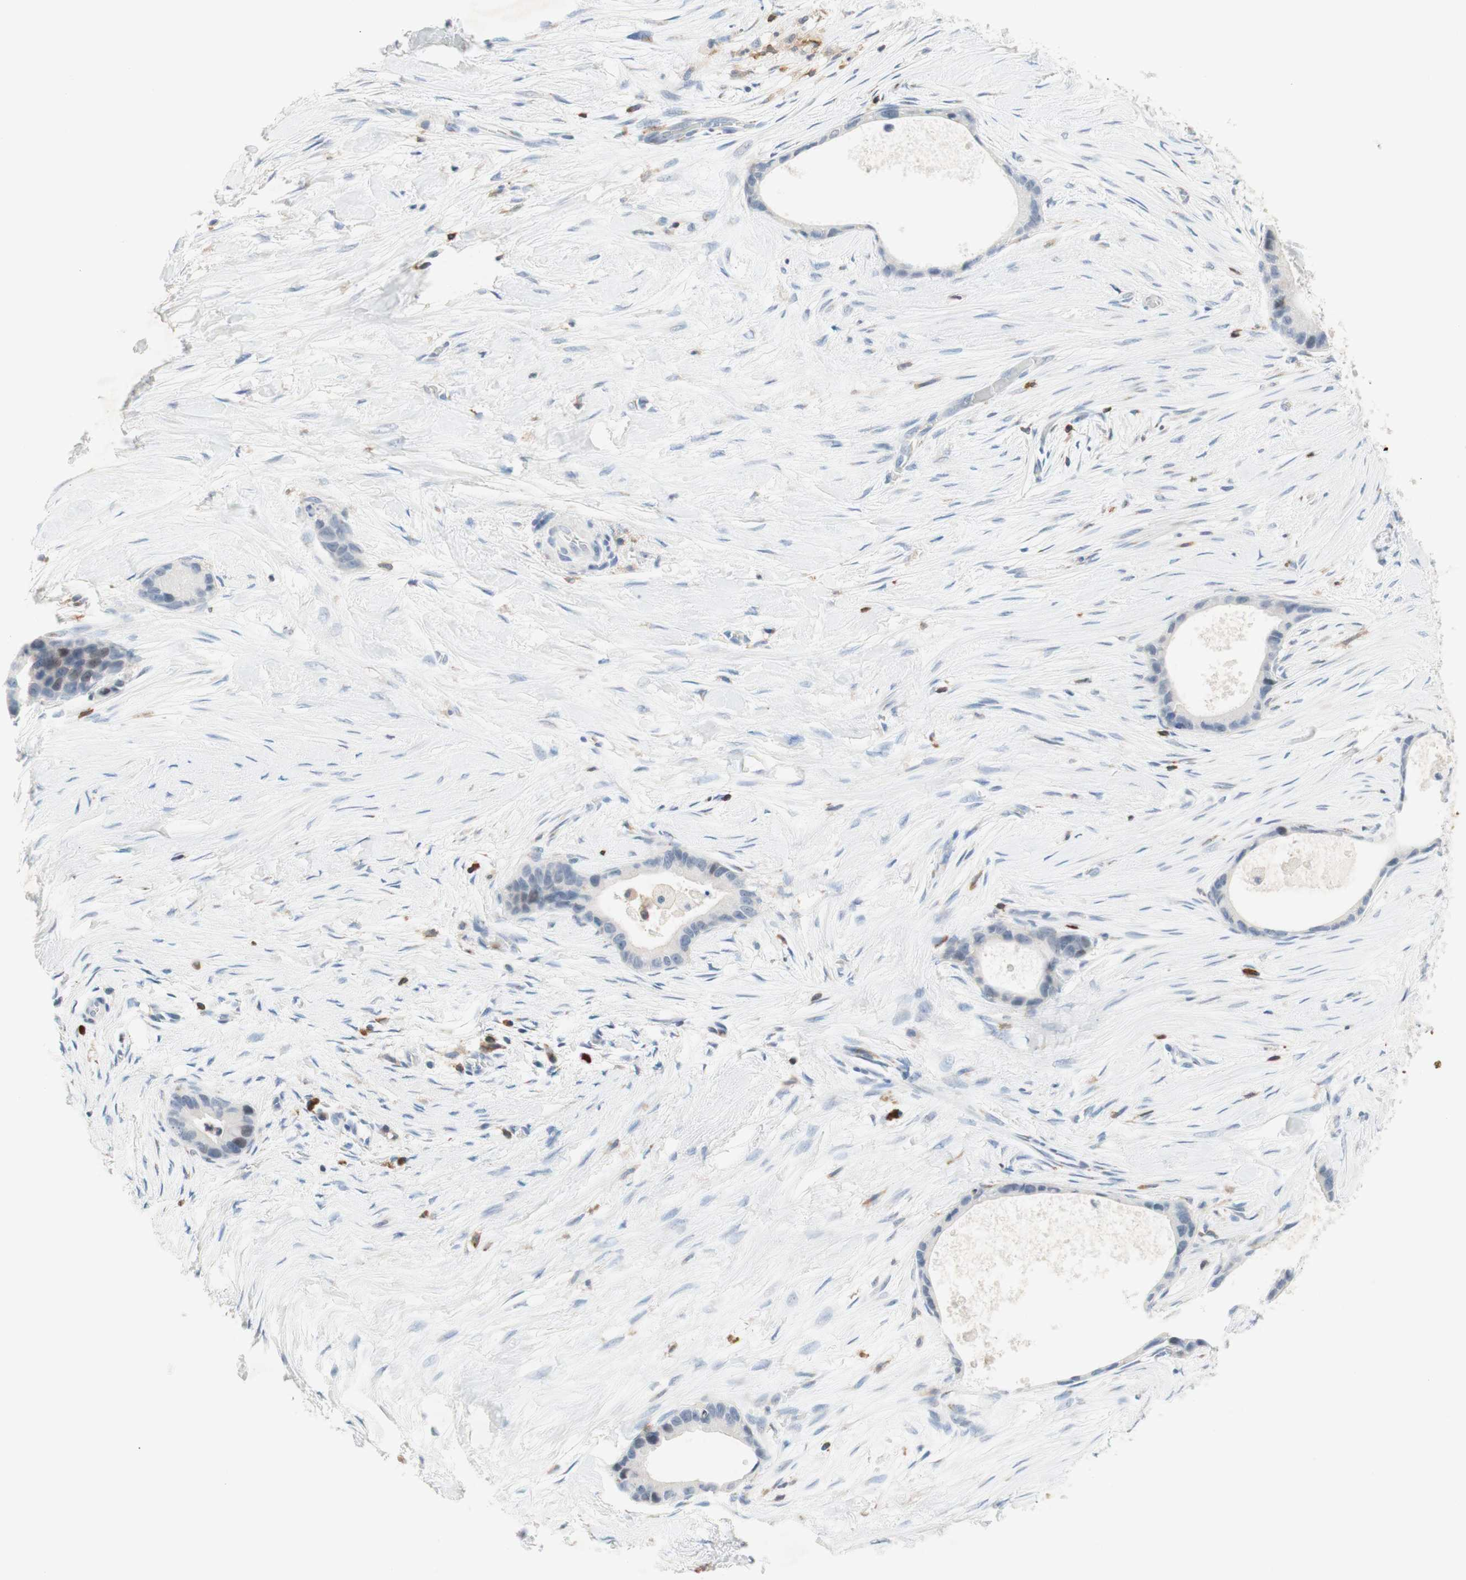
{"staining": {"intensity": "negative", "quantity": "none", "location": "none"}, "tissue": "liver cancer", "cell_type": "Tumor cells", "image_type": "cancer", "snomed": [{"axis": "morphology", "description": "Cholangiocarcinoma"}, {"axis": "topography", "description": "Liver"}], "caption": "The histopathology image reveals no significant positivity in tumor cells of liver cancer (cholangiocarcinoma).", "gene": "SPINK6", "patient": {"sex": "female", "age": 55}}